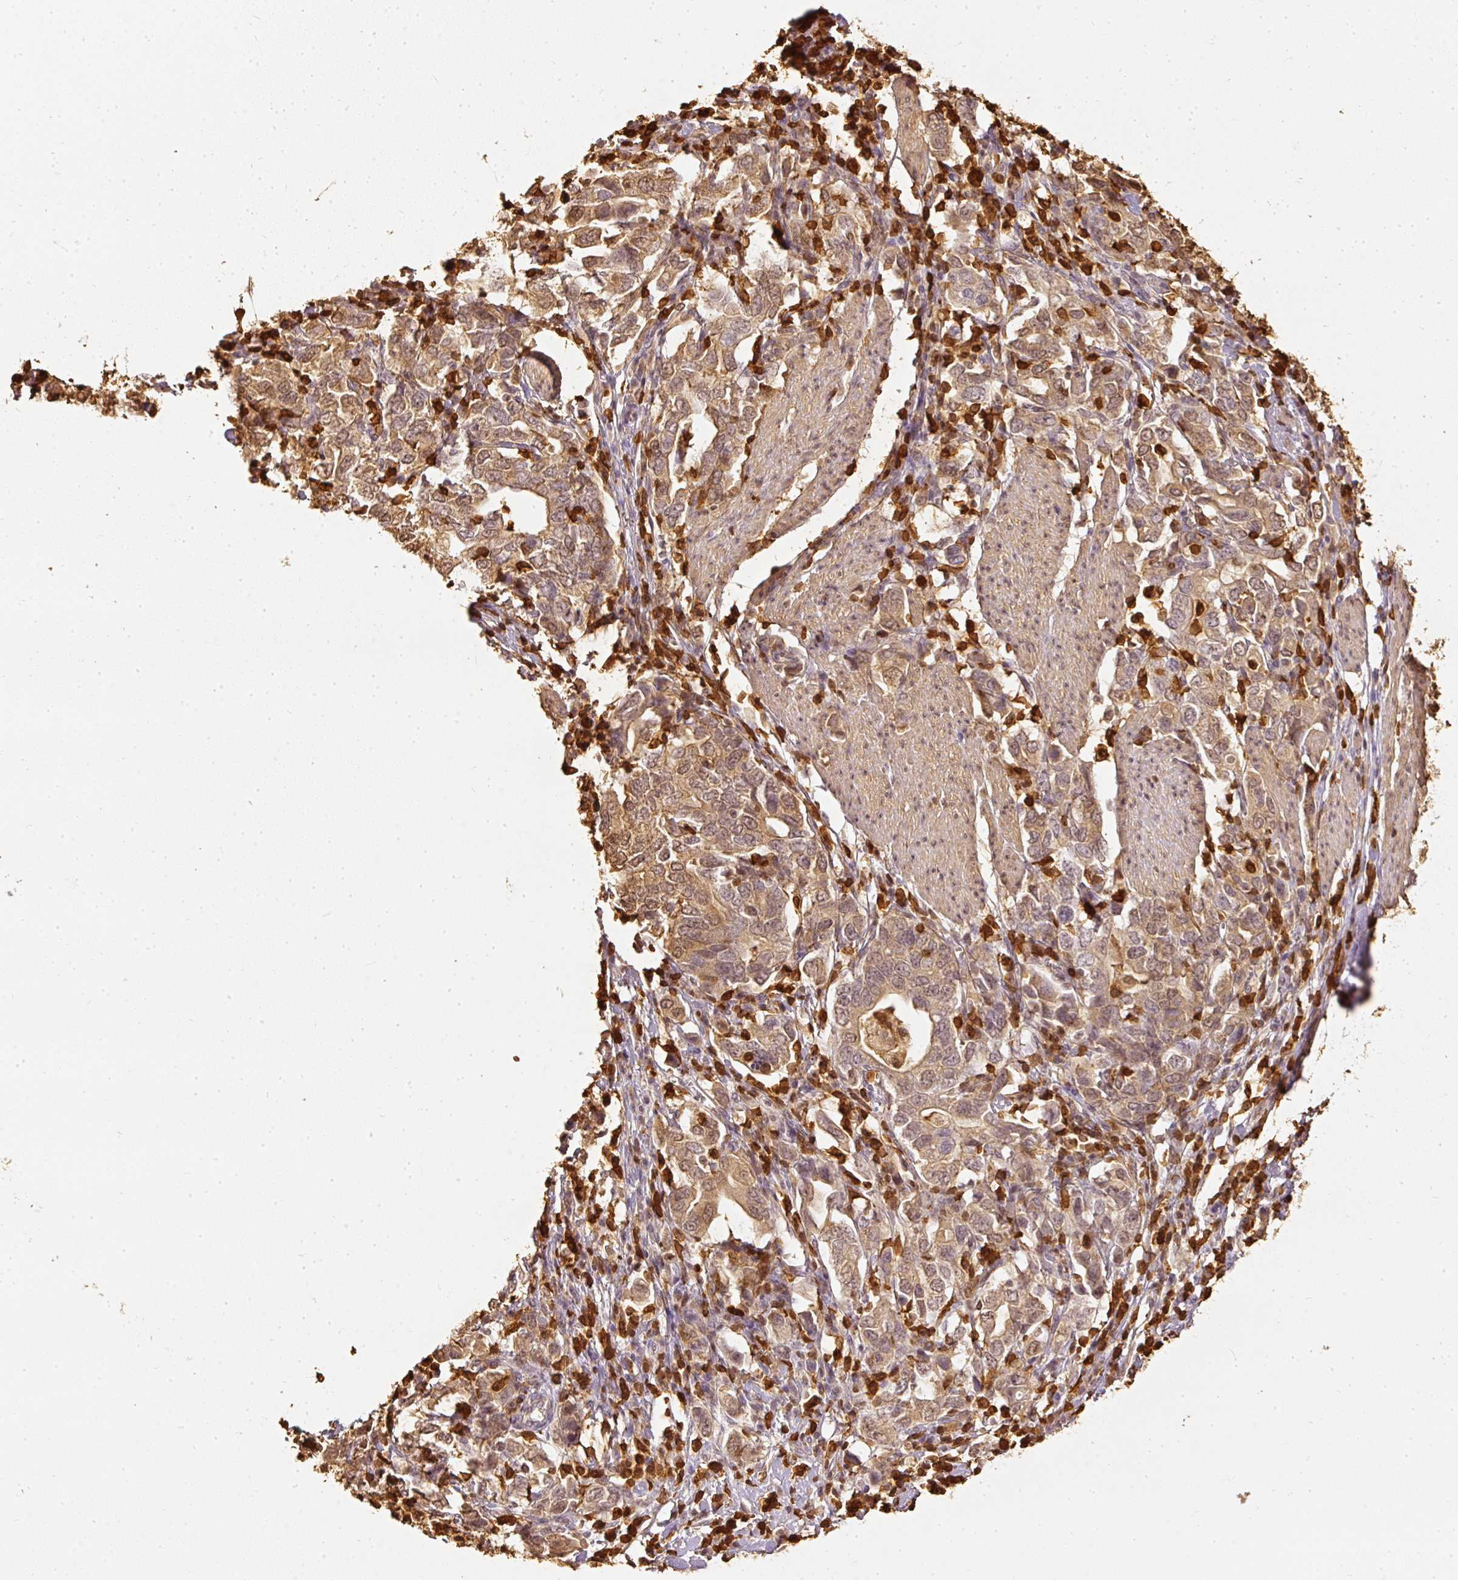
{"staining": {"intensity": "weak", "quantity": ">75%", "location": "cytoplasmic/membranous,nuclear"}, "tissue": "stomach cancer", "cell_type": "Tumor cells", "image_type": "cancer", "snomed": [{"axis": "morphology", "description": "Adenocarcinoma, NOS"}, {"axis": "topography", "description": "Stomach, upper"}, {"axis": "topography", "description": "Stomach"}], "caption": "Weak cytoplasmic/membranous and nuclear protein staining is present in about >75% of tumor cells in stomach adenocarcinoma.", "gene": "PFN1", "patient": {"sex": "male", "age": 62}}